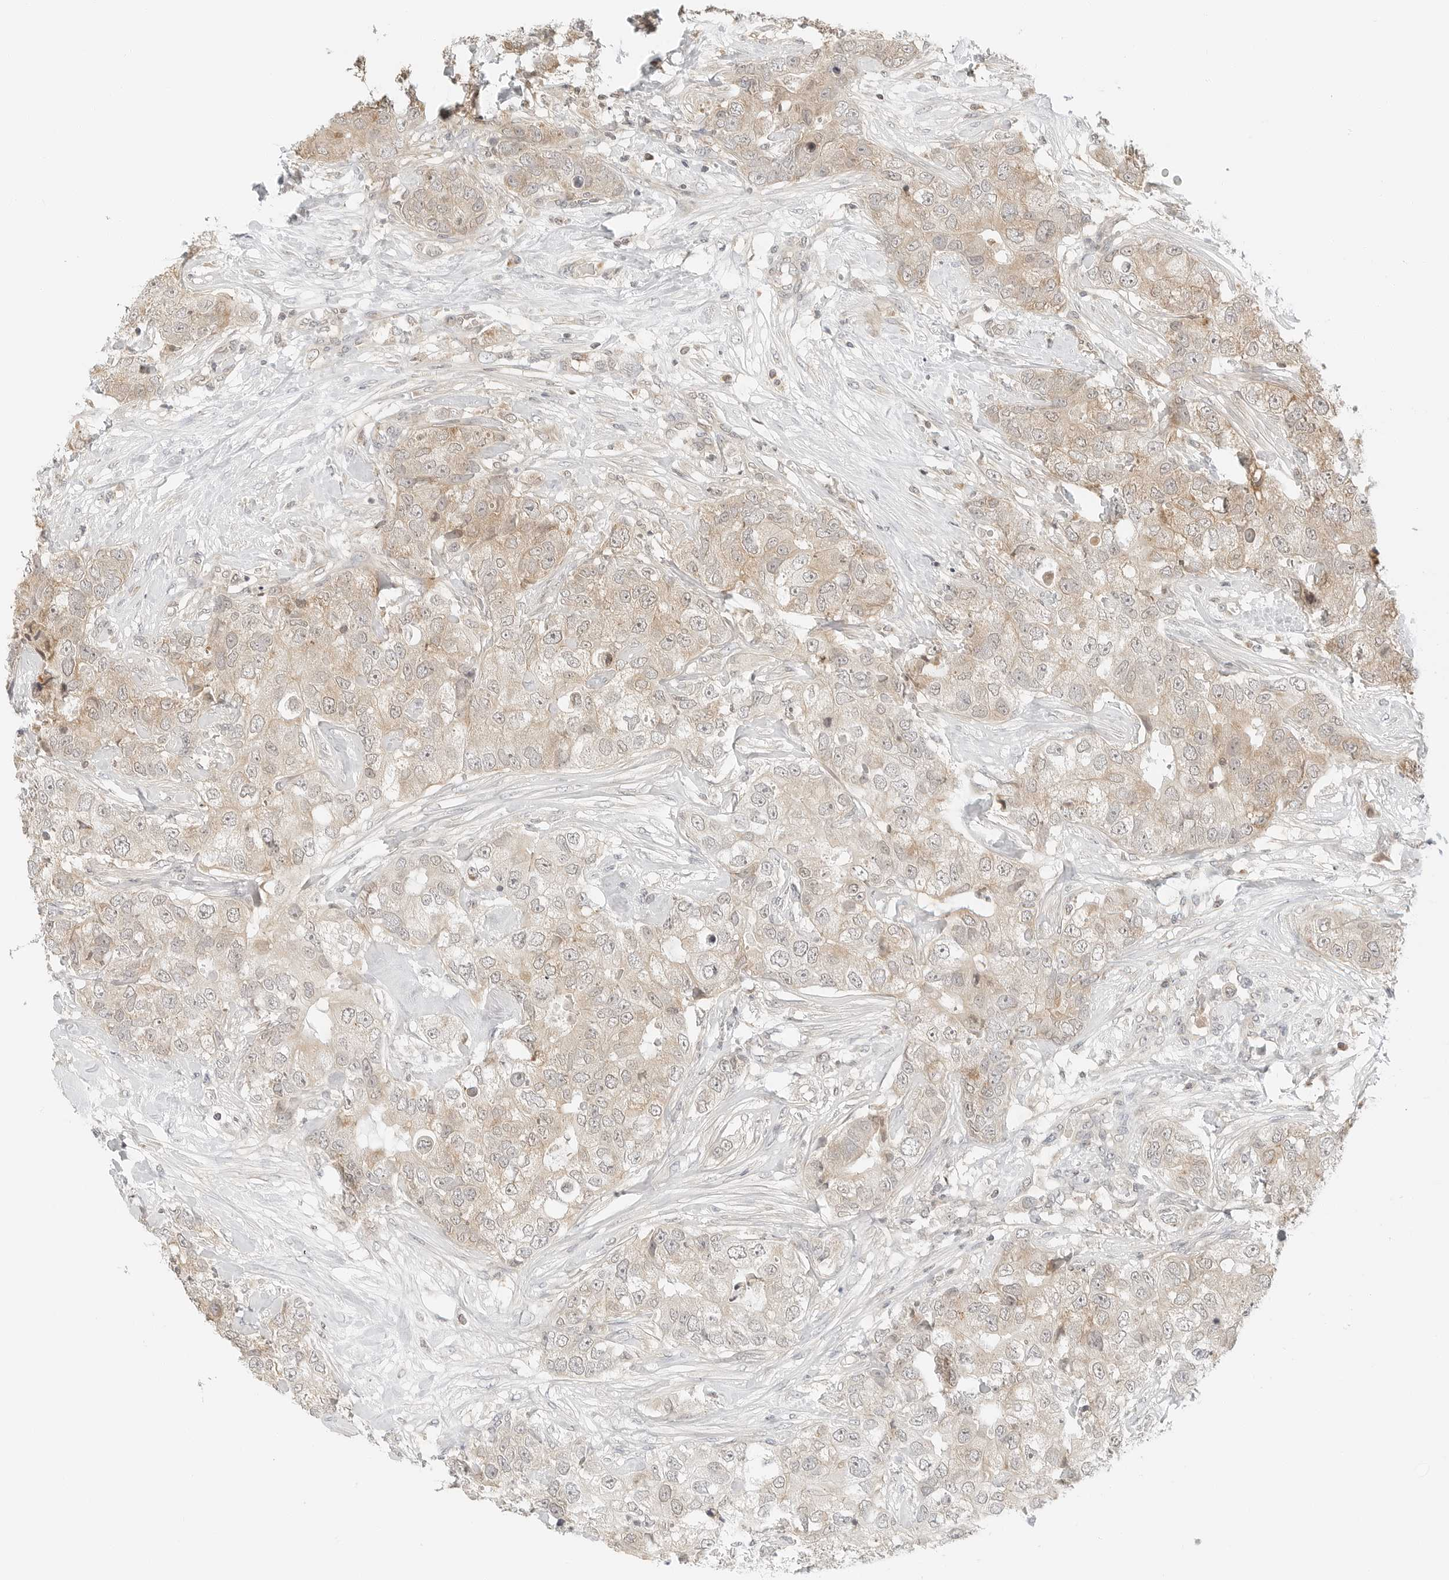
{"staining": {"intensity": "weak", "quantity": ">75%", "location": "cytoplasmic/membranous"}, "tissue": "breast cancer", "cell_type": "Tumor cells", "image_type": "cancer", "snomed": [{"axis": "morphology", "description": "Duct carcinoma"}, {"axis": "topography", "description": "Breast"}], "caption": "Tumor cells demonstrate low levels of weak cytoplasmic/membranous staining in approximately >75% of cells in infiltrating ductal carcinoma (breast). The staining is performed using DAB (3,3'-diaminobenzidine) brown chromogen to label protein expression. The nuclei are counter-stained blue using hematoxylin.", "gene": "IQCC", "patient": {"sex": "female", "age": 62}}